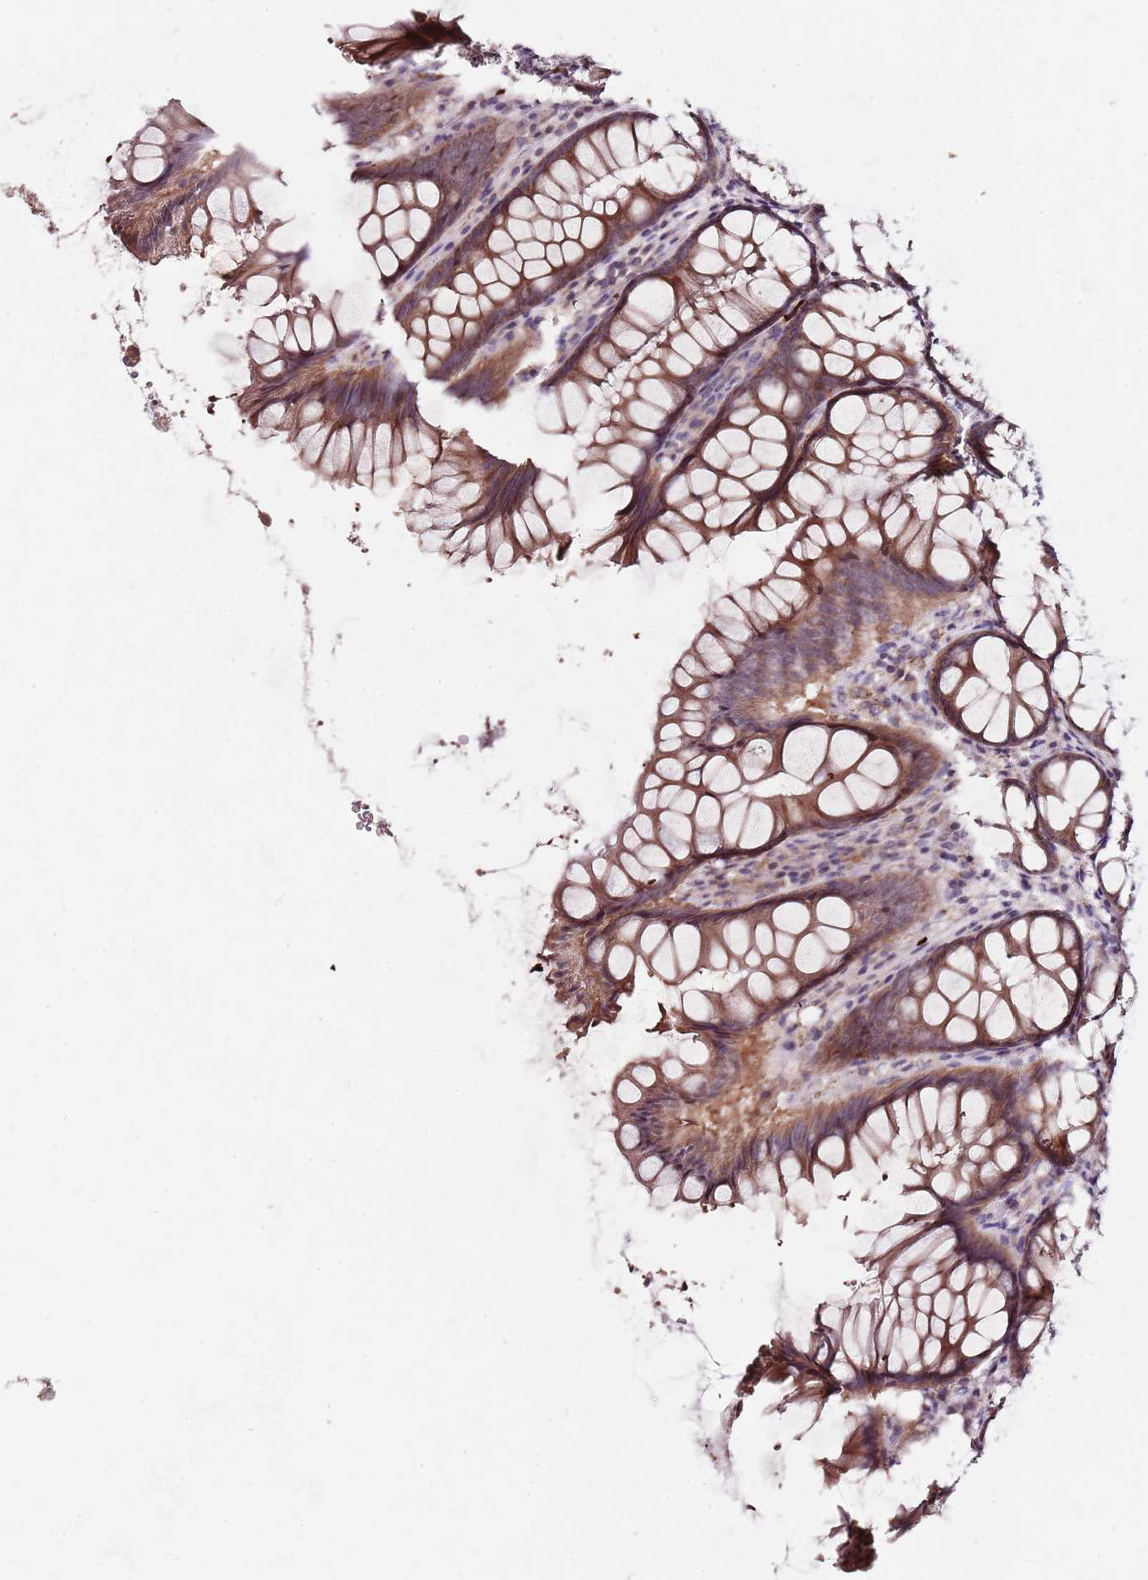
{"staining": {"intensity": "weak", "quantity": ">75%", "location": "cytoplasmic/membranous"}, "tissue": "colon", "cell_type": "Endothelial cells", "image_type": "normal", "snomed": [{"axis": "morphology", "description": "Normal tissue, NOS"}, {"axis": "topography", "description": "Colon"}], "caption": "Protein expression analysis of normal colon exhibits weak cytoplasmic/membranous positivity in about >75% of endothelial cells. (Brightfield microscopy of DAB IHC at high magnification).", "gene": "NRDE2", "patient": {"sex": "female", "age": 79}}